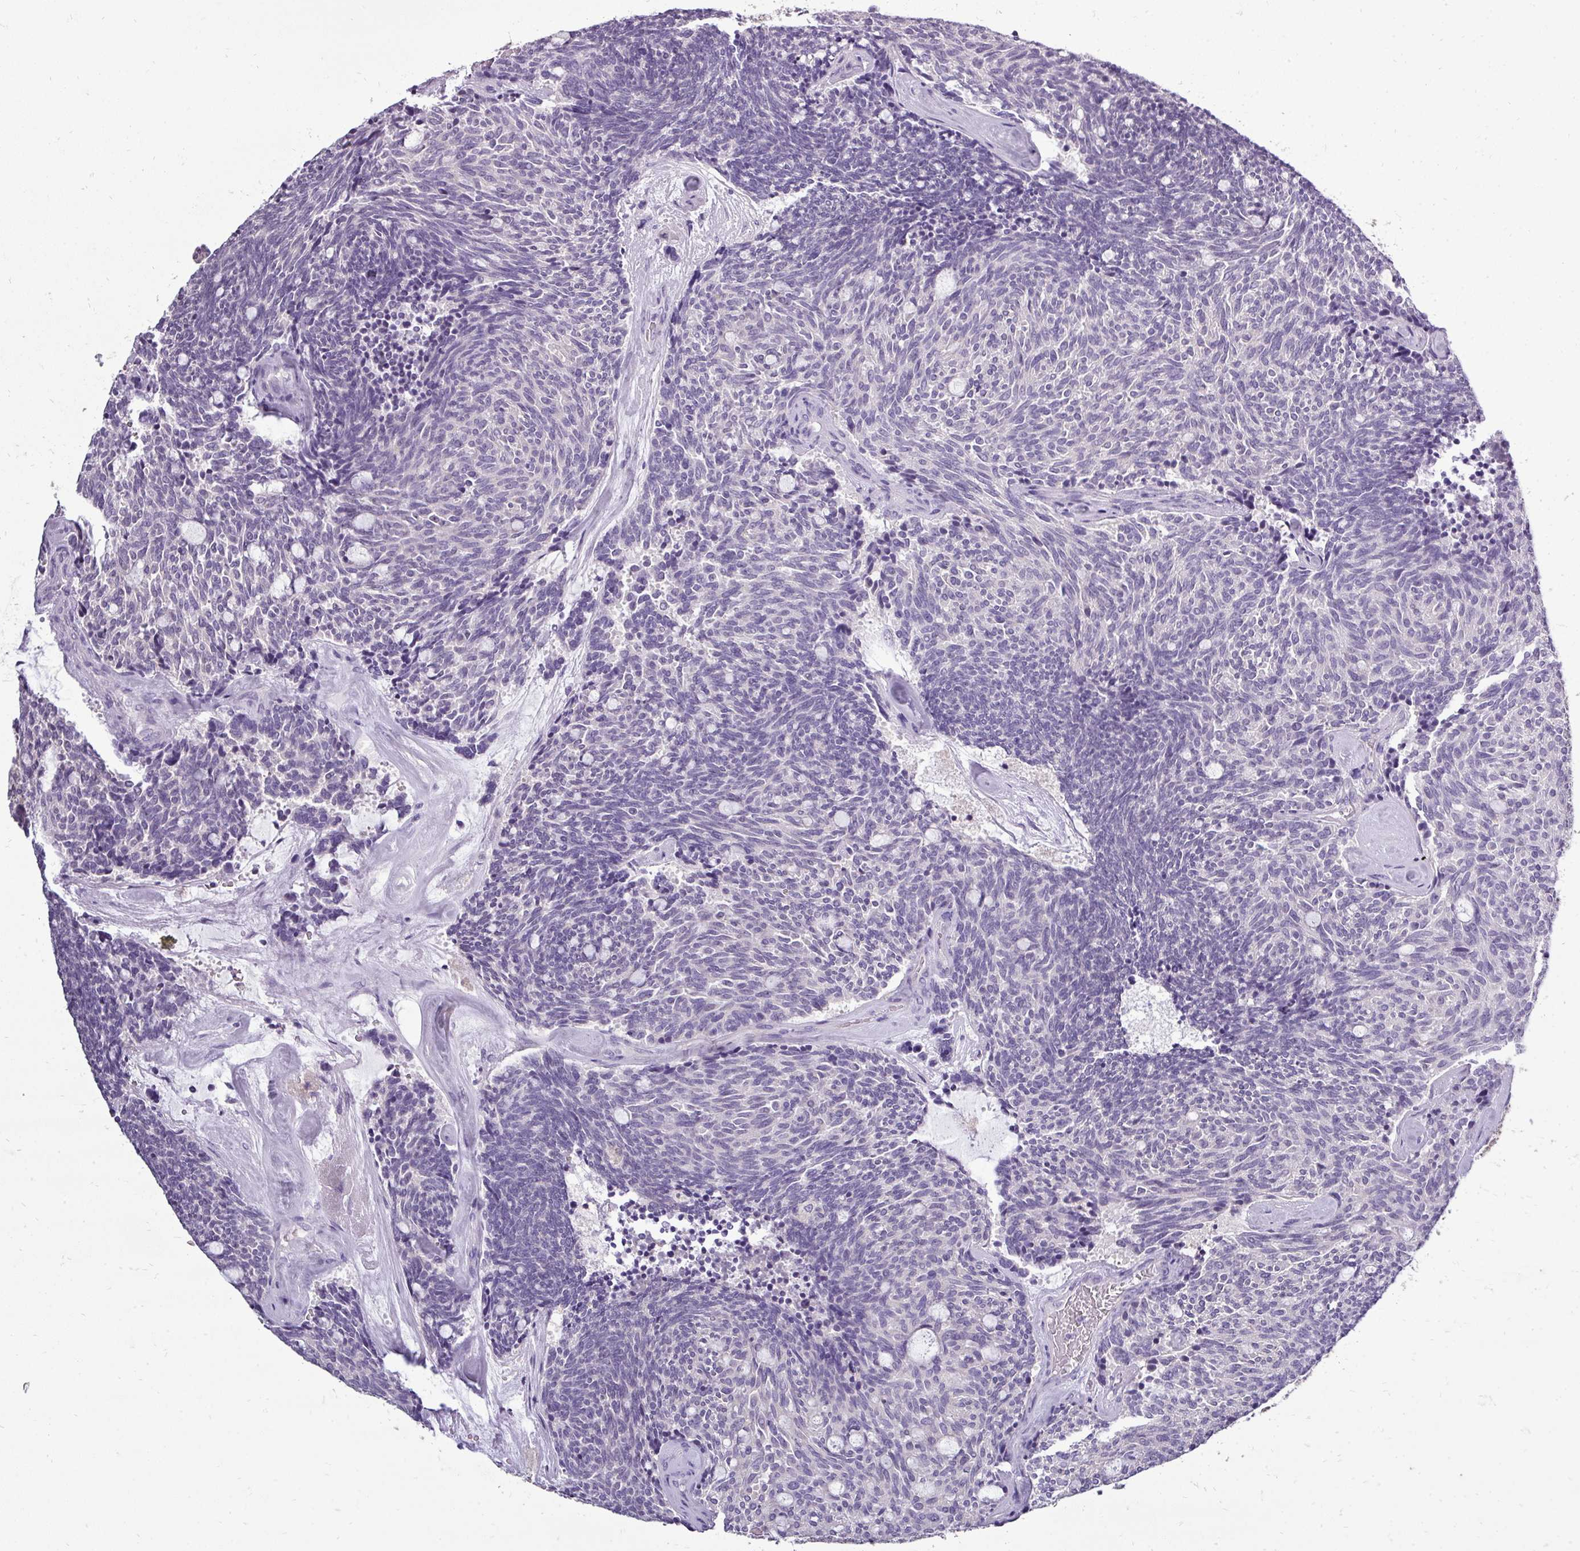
{"staining": {"intensity": "negative", "quantity": "none", "location": "none"}, "tissue": "carcinoid", "cell_type": "Tumor cells", "image_type": "cancer", "snomed": [{"axis": "morphology", "description": "Carcinoid, malignant, NOS"}, {"axis": "topography", "description": "Pancreas"}], "caption": "Tumor cells are negative for protein expression in human carcinoid (malignant).", "gene": "DNAAF9", "patient": {"sex": "female", "age": 54}}